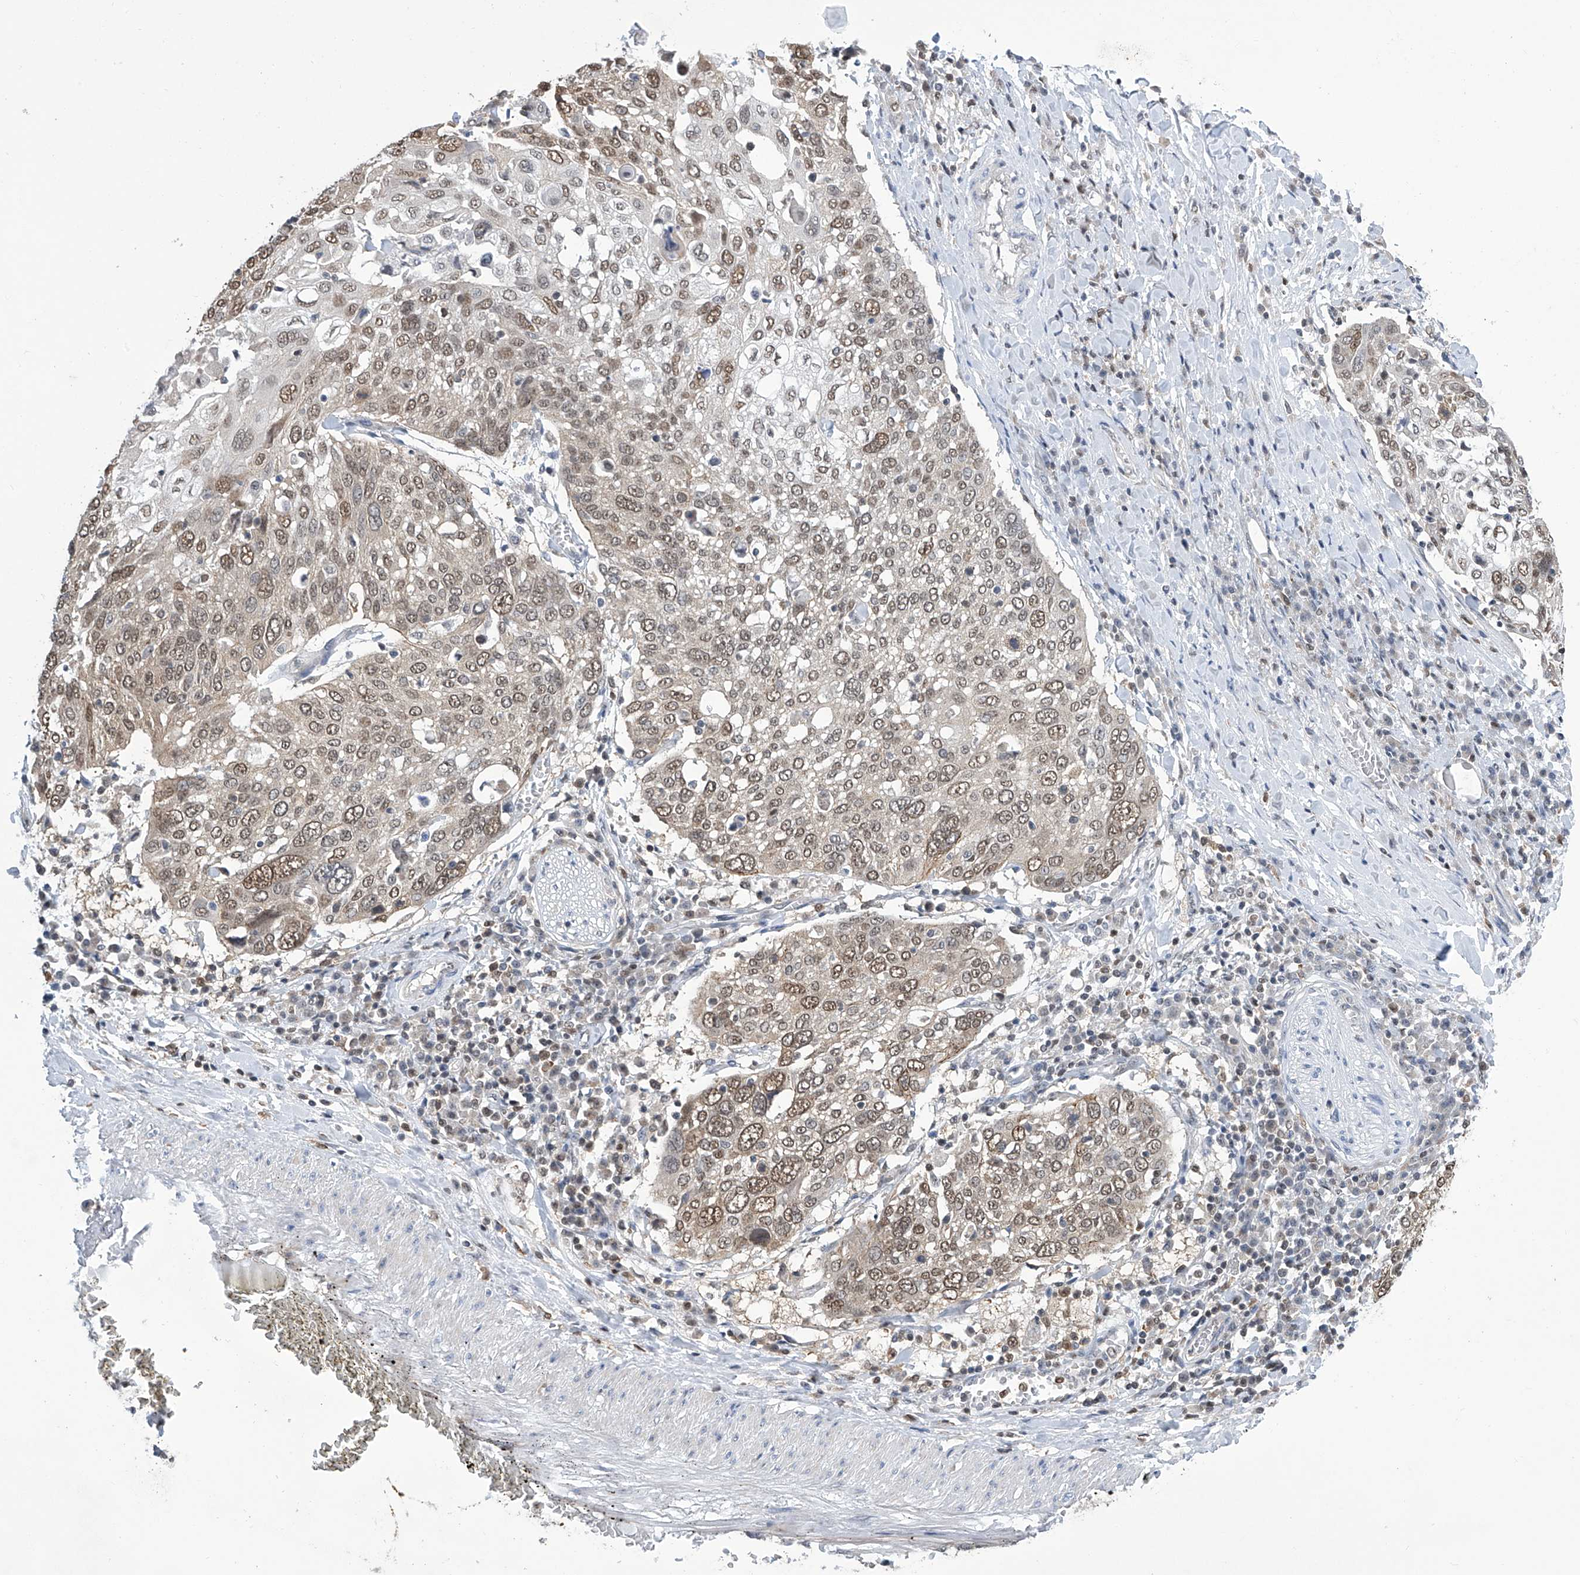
{"staining": {"intensity": "moderate", "quantity": ">75%", "location": "nuclear"}, "tissue": "lung cancer", "cell_type": "Tumor cells", "image_type": "cancer", "snomed": [{"axis": "morphology", "description": "Squamous cell carcinoma, NOS"}, {"axis": "topography", "description": "Lung"}], "caption": "Lung squamous cell carcinoma stained with a protein marker demonstrates moderate staining in tumor cells.", "gene": "SREBF2", "patient": {"sex": "male", "age": 65}}